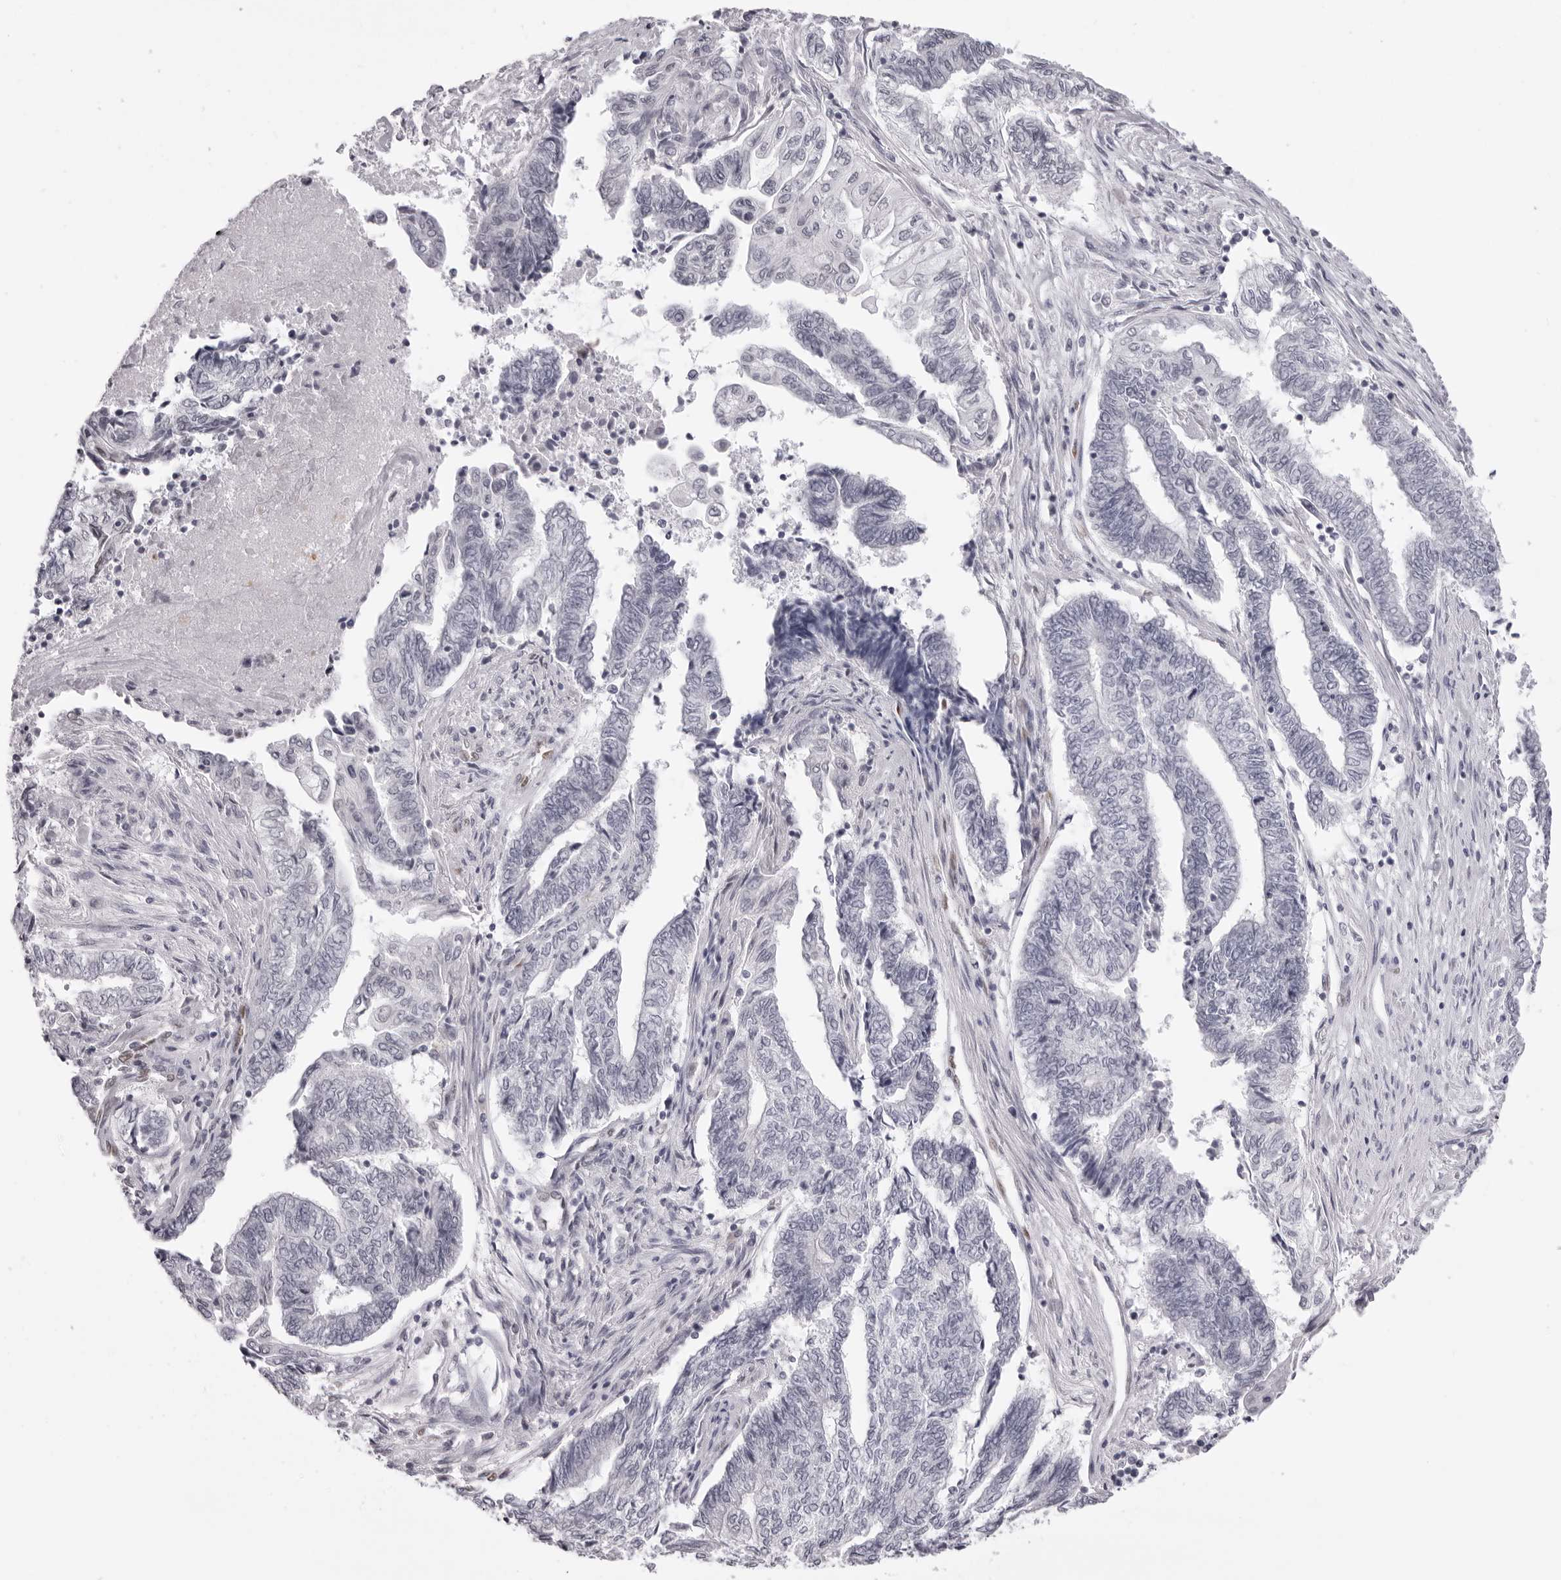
{"staining": {"intensity": "negative", "quantity": "none", "location": "none"}, "tissue": "endometrial cancer", "cell_type": "Tumor cells", "image_type": "cancer", "snomed": [{"axis": "morphology", "description": "Adenocarcinoma, NOS"}, {"axis": "topography", "description": "Uterus"}, {"axis": "topography", "description": "Endometrium"}], "caption": "Tumor cells are negative for protein expression in human endometrial adenocarcinoma. Nuclei are stained in blue.", "gene": "MAFK", "patient": {"sex": "female", "age": 70}}